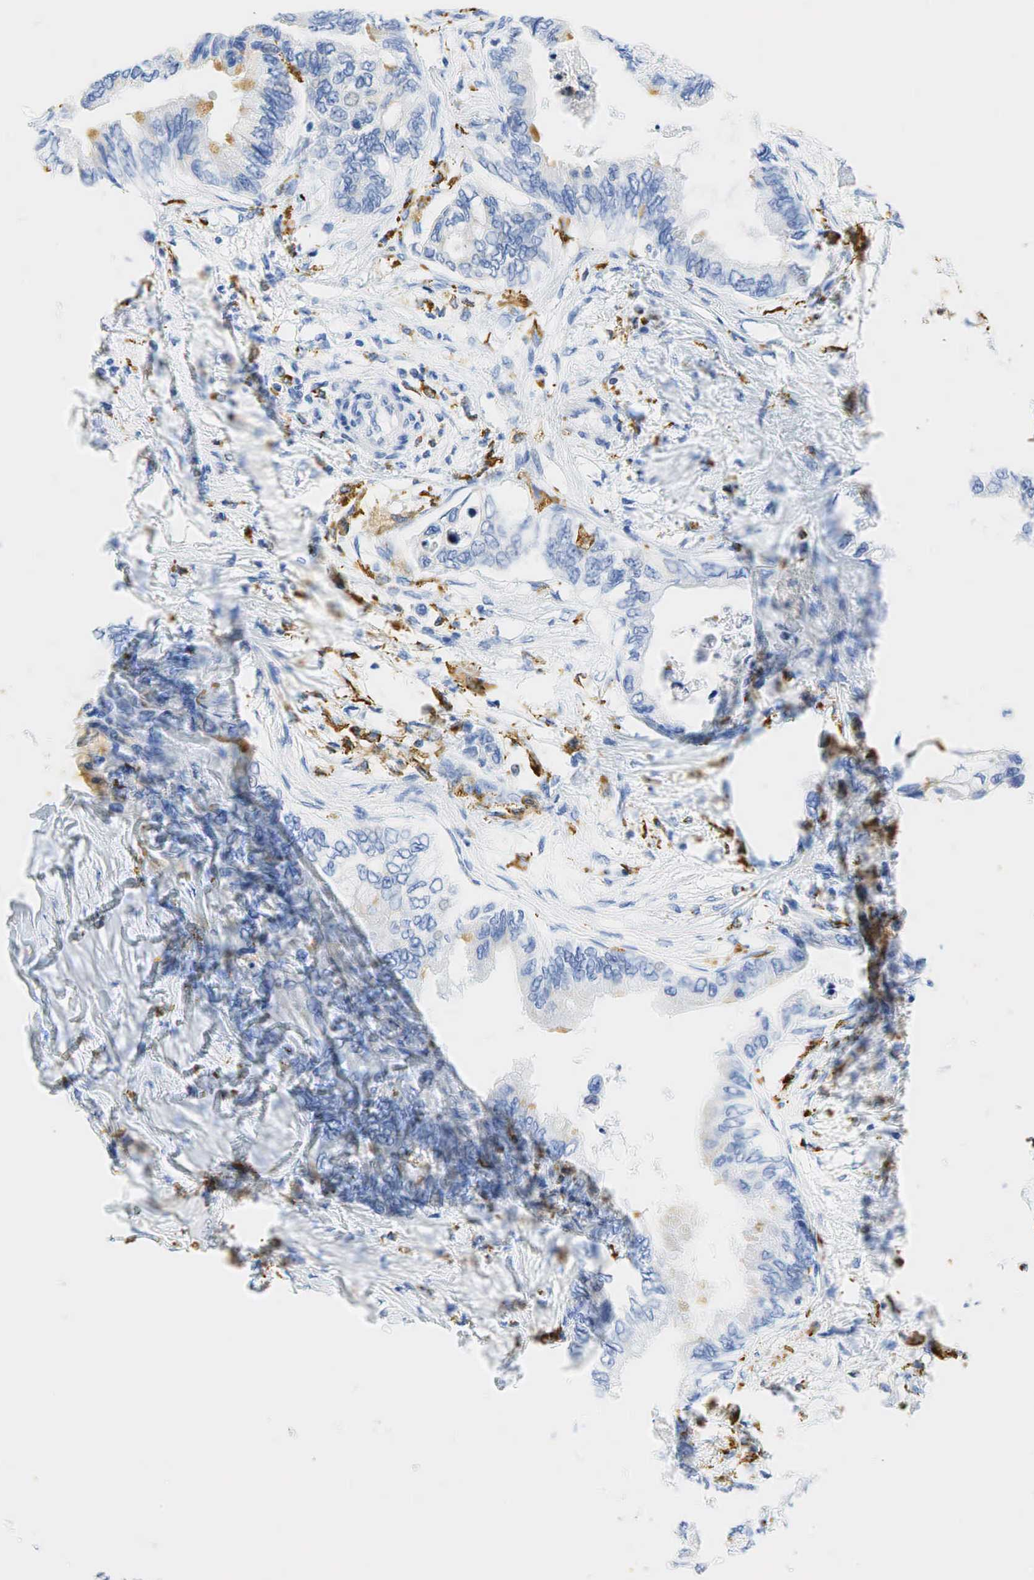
{"staining": {"intensity": "weak", "quantity": "<25%", "location": "nuclear"}, "tissue": "pancreatic cancer", "cell_type": "Tumor cells", "image_type": "cancer", "snomed": [{"axis": "morphology", "description": "Adenocarcinoma, NOS"}, {"axis": "topography", "description": "Pancreas"}], "caption": "Pancreatic cancer was stained to show a protein in brown. There is no significant positivity in tumor cells.", "gene": "CD68", "patient": {"sex": "female", "age": 66}}